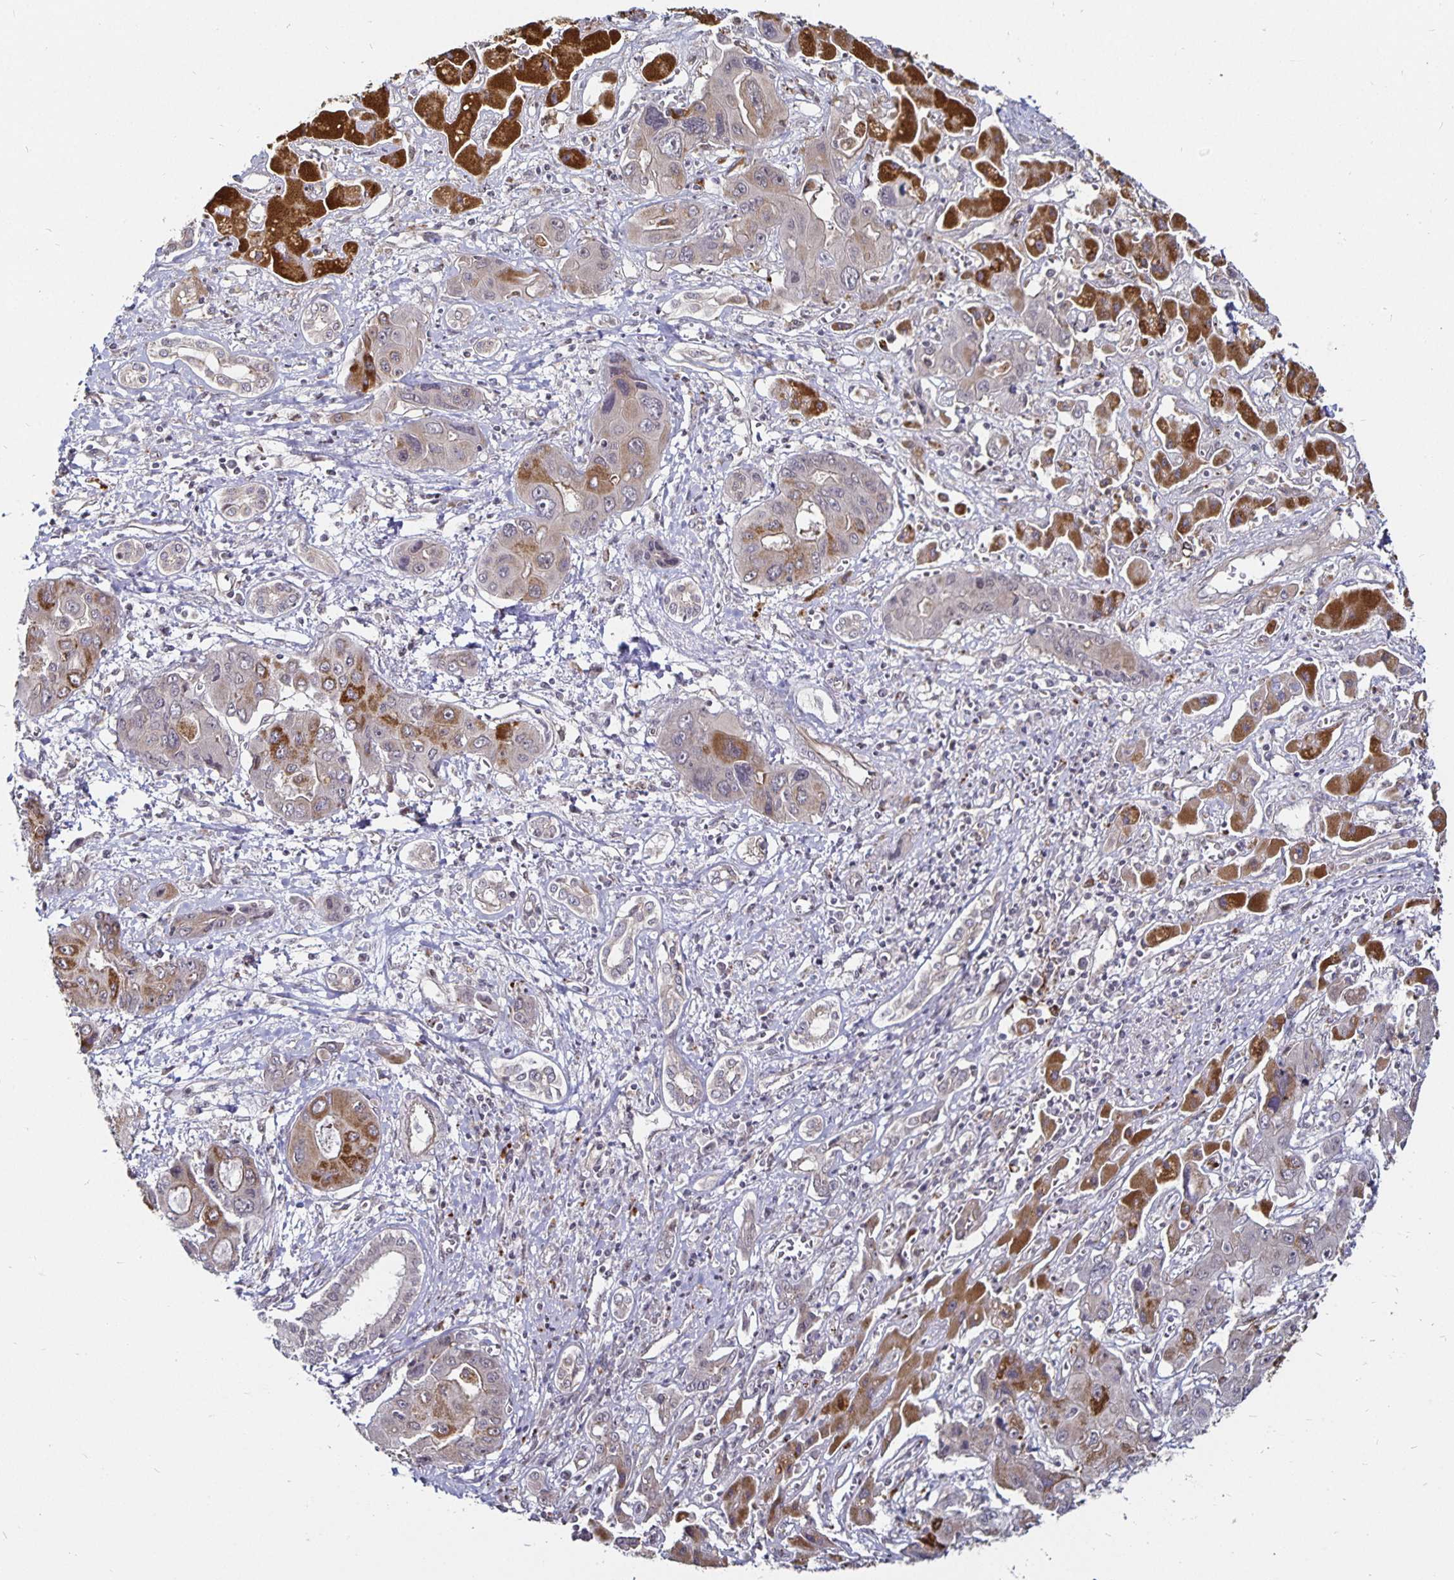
{"staining": {"intensity": "moderate", "quantity": "25%-75%", "location": "cytoplasmic/membranous"}, "tissue": "liver cancer", "cell_type": "Tumor cells", "image_type": "cancer", "snomed": [{"axis": "morphology", "description": "Cholangiocarcinoma"}, {"axis": "topography", "description": "Liver"}], "caption": "Moderate cytoplasmic/membranous staining for a protein is appreciated in about 25%-75% of tumor cells of liver cancer using IHC.", "gene": "CYP27A1", "patient": {"sex": "male", "age": 67}}